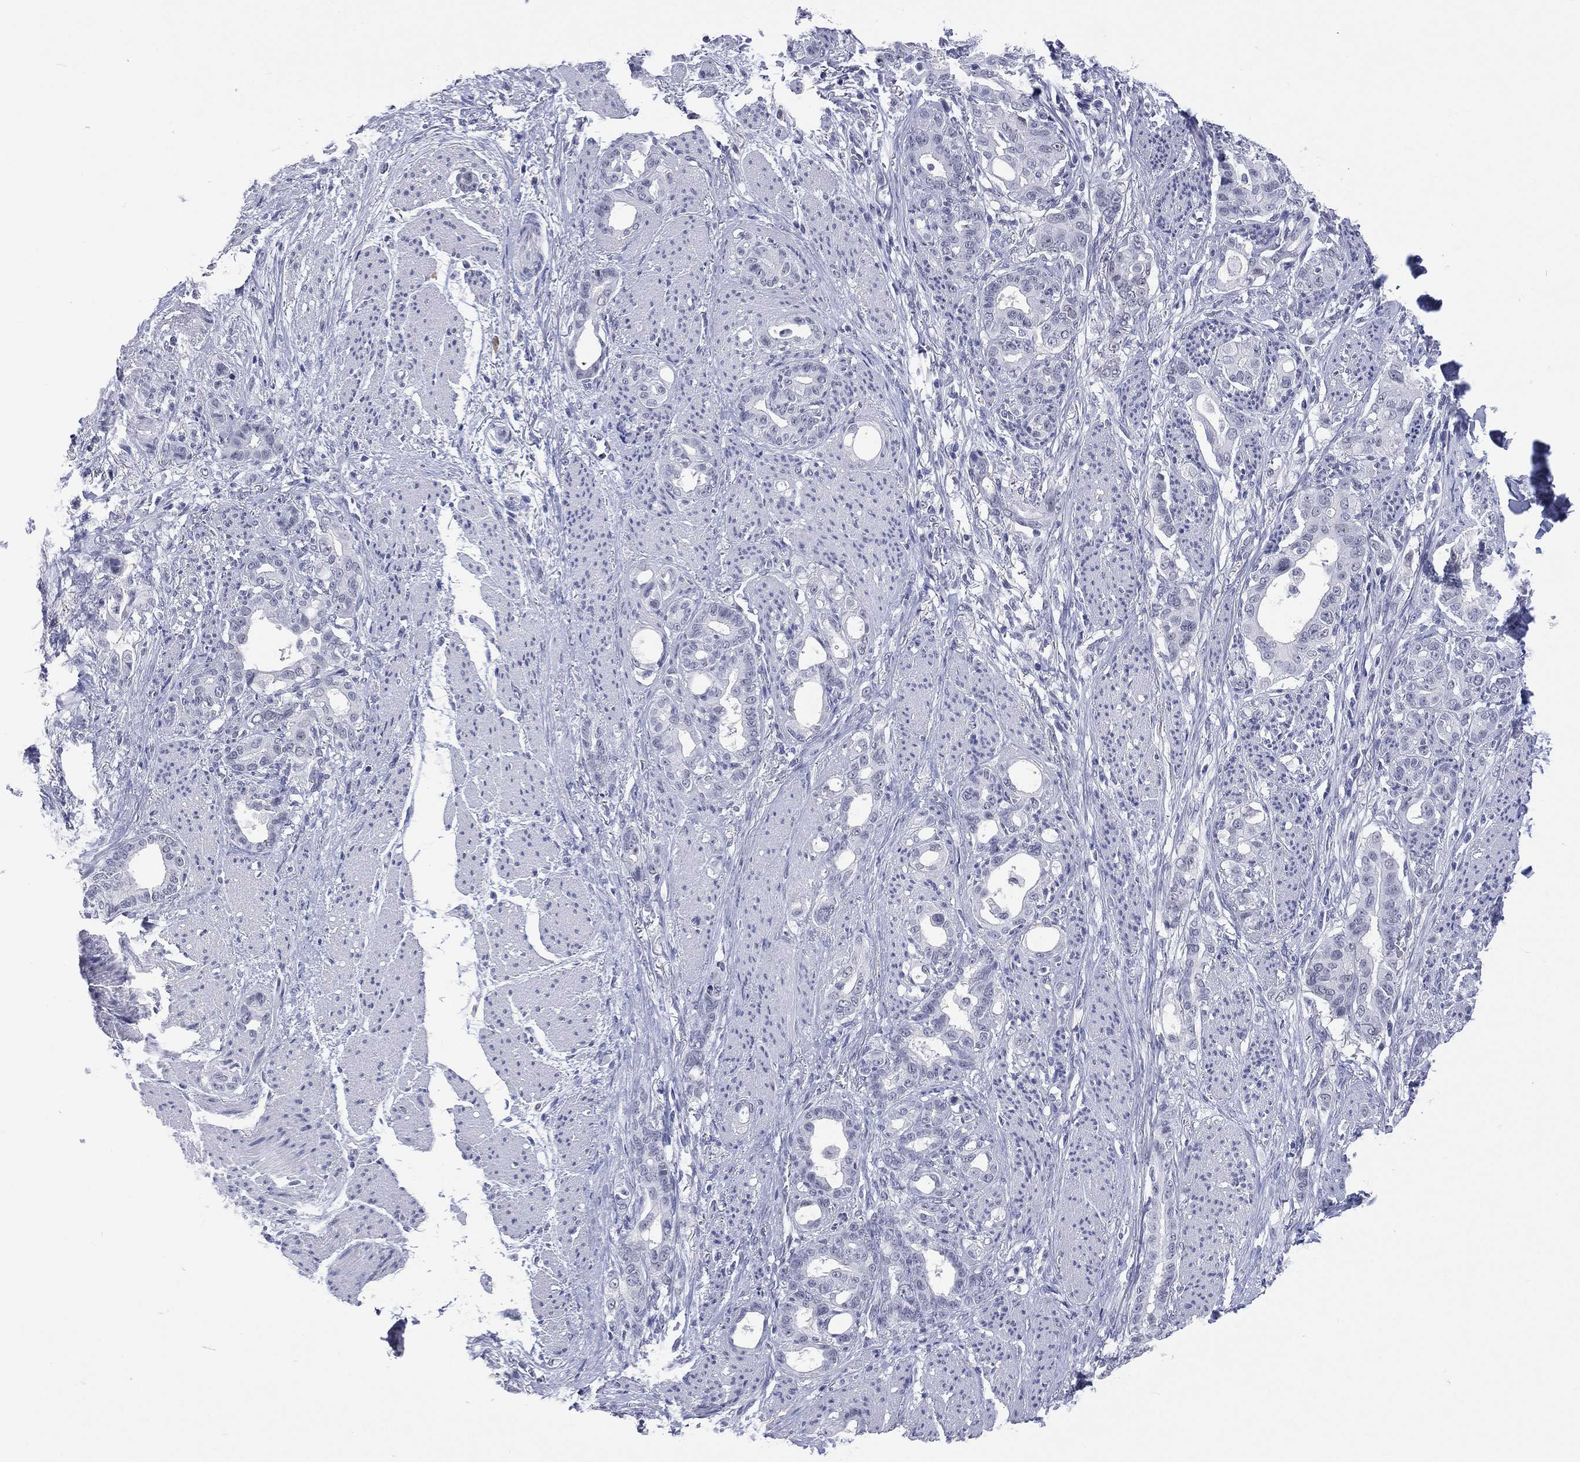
{"staining": {"intensity": "negative", "quantity": "none", "location": "none"}, "tissue": "stomach cancer", "cell_type": "Tumor cells", "image_type": "cancer", "snomed": [{"axis": "morphology", "description": "Normal tissue, NOS"}, {"axis": "morphology", "description": "Adenocarcinoma, NOS"}, {"axis": "topography", "description": "Esophagus"}, {"axis": "topography", "description": "Stomach, upper"}], "caption": "Protein analysis of stomach cancer exhibits no significant staining in tumor cells. (IHC, brightfield microscopy, high magnification).", "gene": "SSX1", "patient": {"sex": "male", "age": 62}}